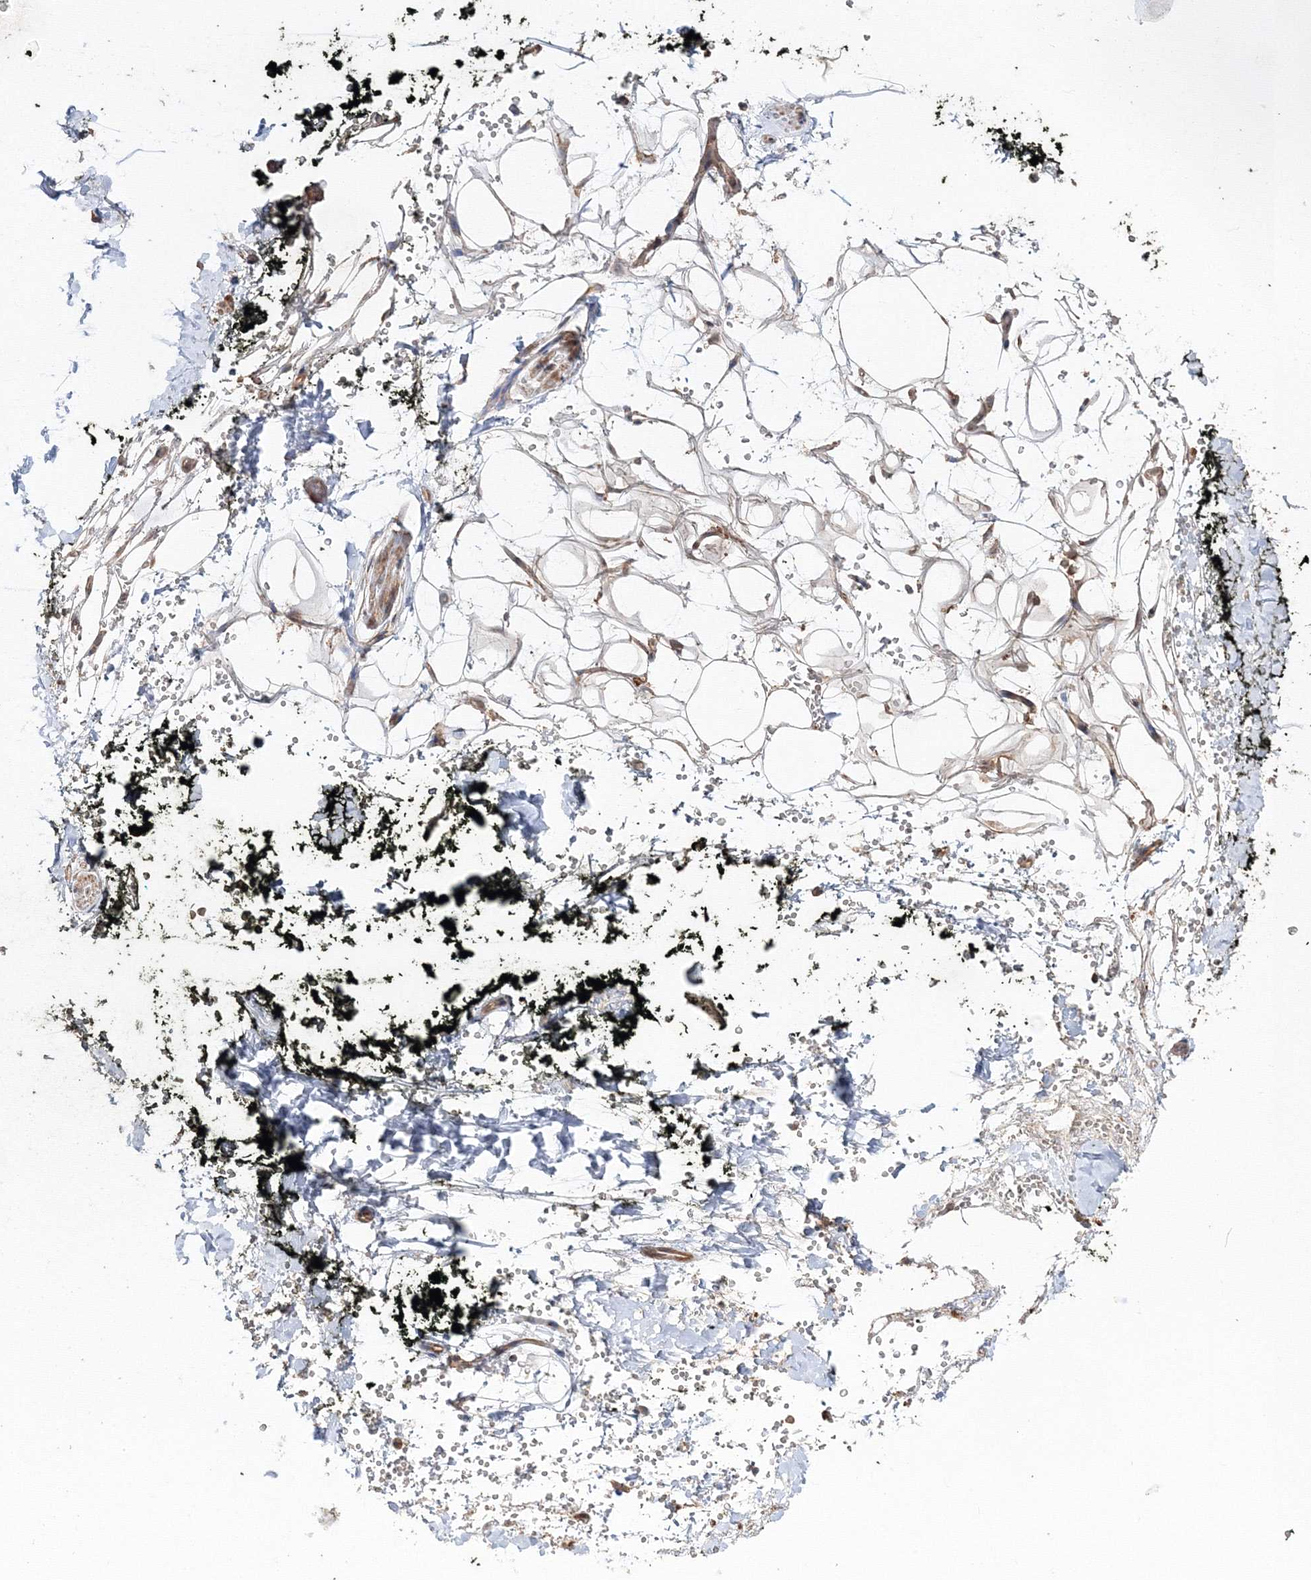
{"staining": {"intensity": "moderate", "quantity": ">75%", "location": "cytoplasmic/membranous"}, "tissue": "adipose tissue", "cell_type": "Adipocytes", "image_type": "normal", "snomed": [{"axis": "morphology", "description": "Normal tissue, NOS"}, {"axis": "morphology", "description": "Adenocarcinoma, NOS"}, {"axis": "topography", "description": "Pancreas"}, {"axis": "topography", "description": "Peripheral nerve tissue"}], "caption": "Adipocytes show moderate cytoplasmic/membranous expression in approximately >75% of cells in normal adipose tissue. The staining was performed using DAB (3,3'-diaminobenzidine) to visualize the protein expression in brown, while the nuclei were stained in blue with hematoxylin (Magnification: 20x).", "gene": "DDO", "patient": {"sex": "male", "age": 59}}